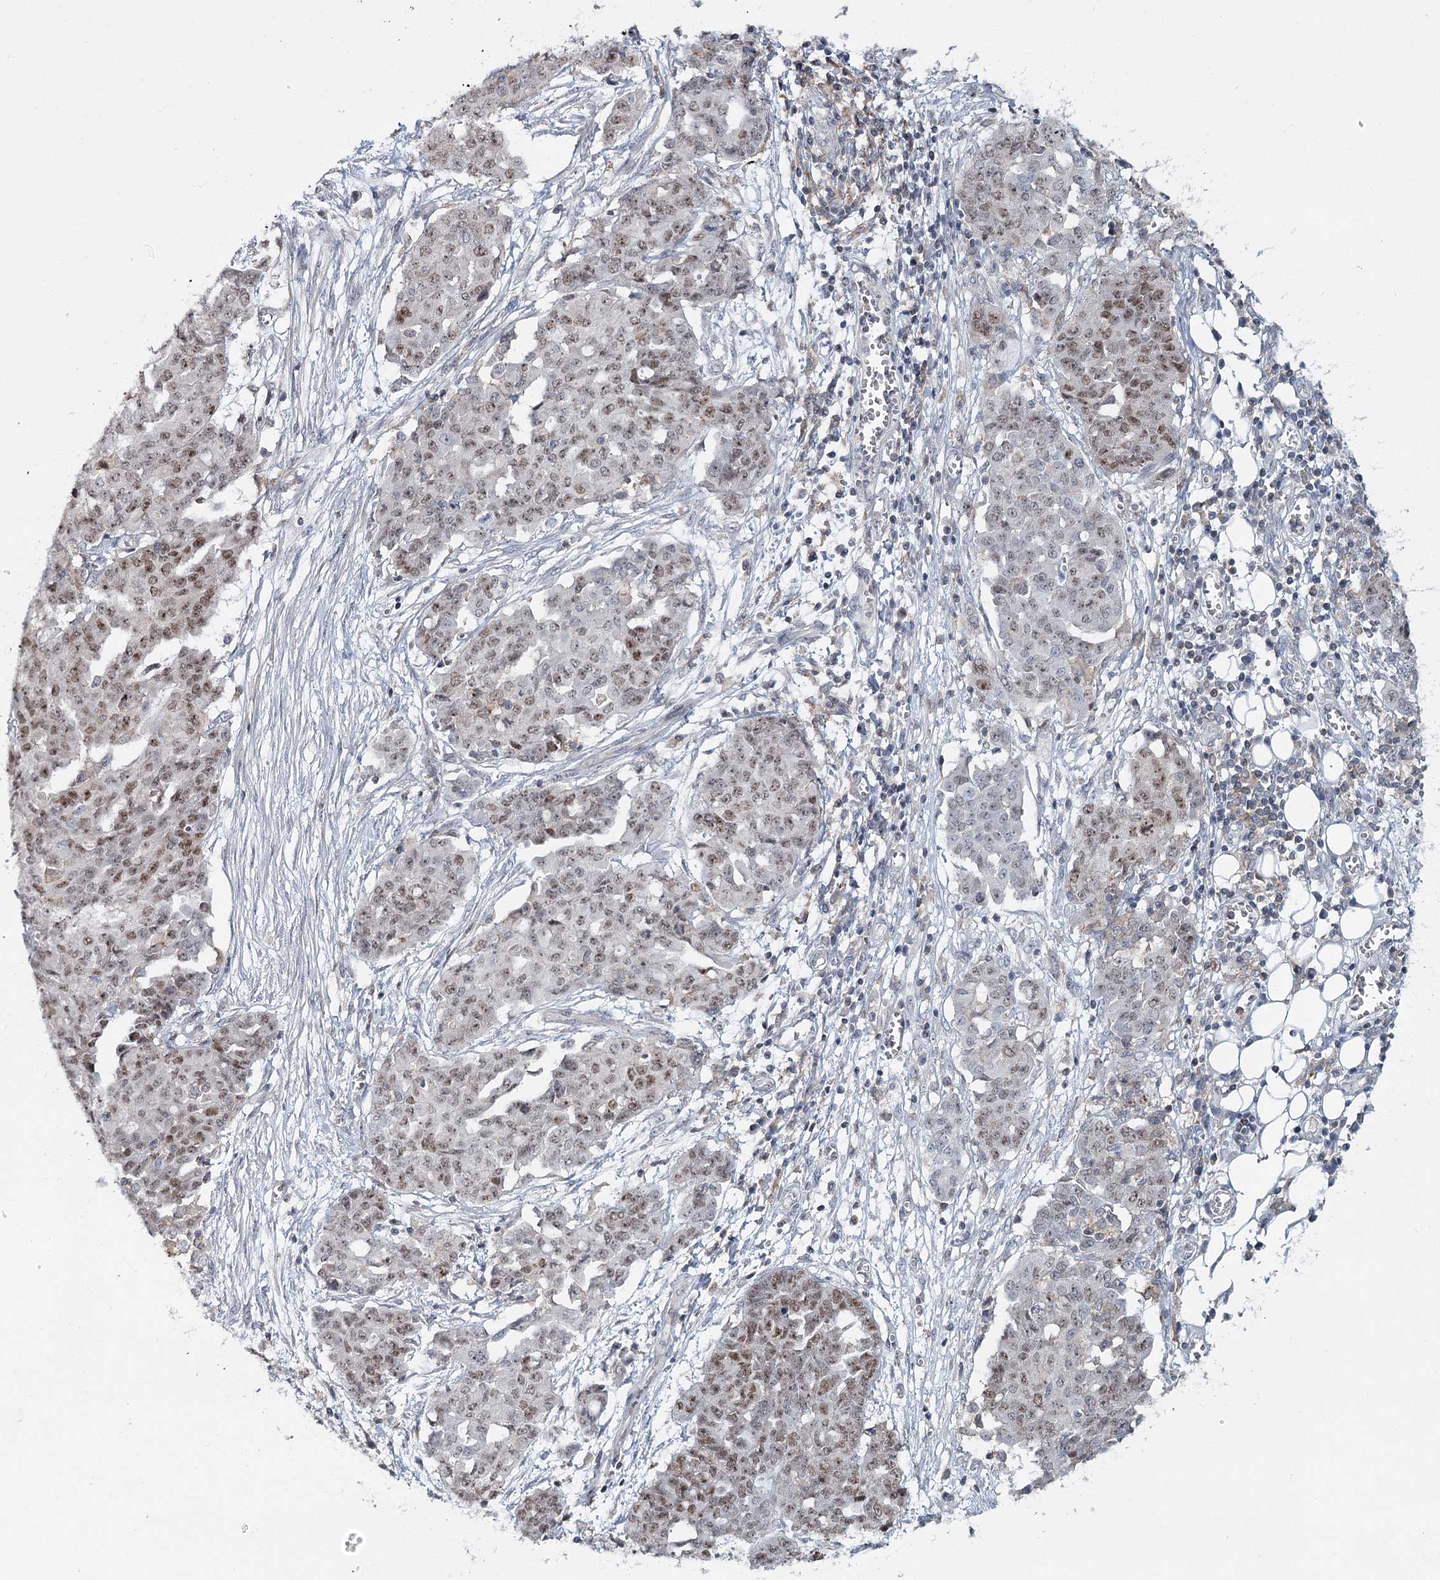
{"staining": {"intensity": "weak", "quantity": "25%-75%", "location": "nuclear"}, "tissue": "ovarian cancer", "cell_type": "Tumor cells", "image_type": "cancer", "snomed": [{"axis": "morphology", "description": "Cystadenocarcinoma, serous, NOS"}, {"axis": "topography", "description": "Soft tissue"}, {"axis": "topography", "description": "Ovary"}], "caption": "Immunohistochemistry (IHC) histopathology image of serous cystadenocarcinoma (ovarian) stained for a protein (brown), which exhibits low levels of weak nuclear expression in about 25%-75% of tumor cells.", "gene": "ZC3H8", "patient": {"sex": "female", "age": 57}}